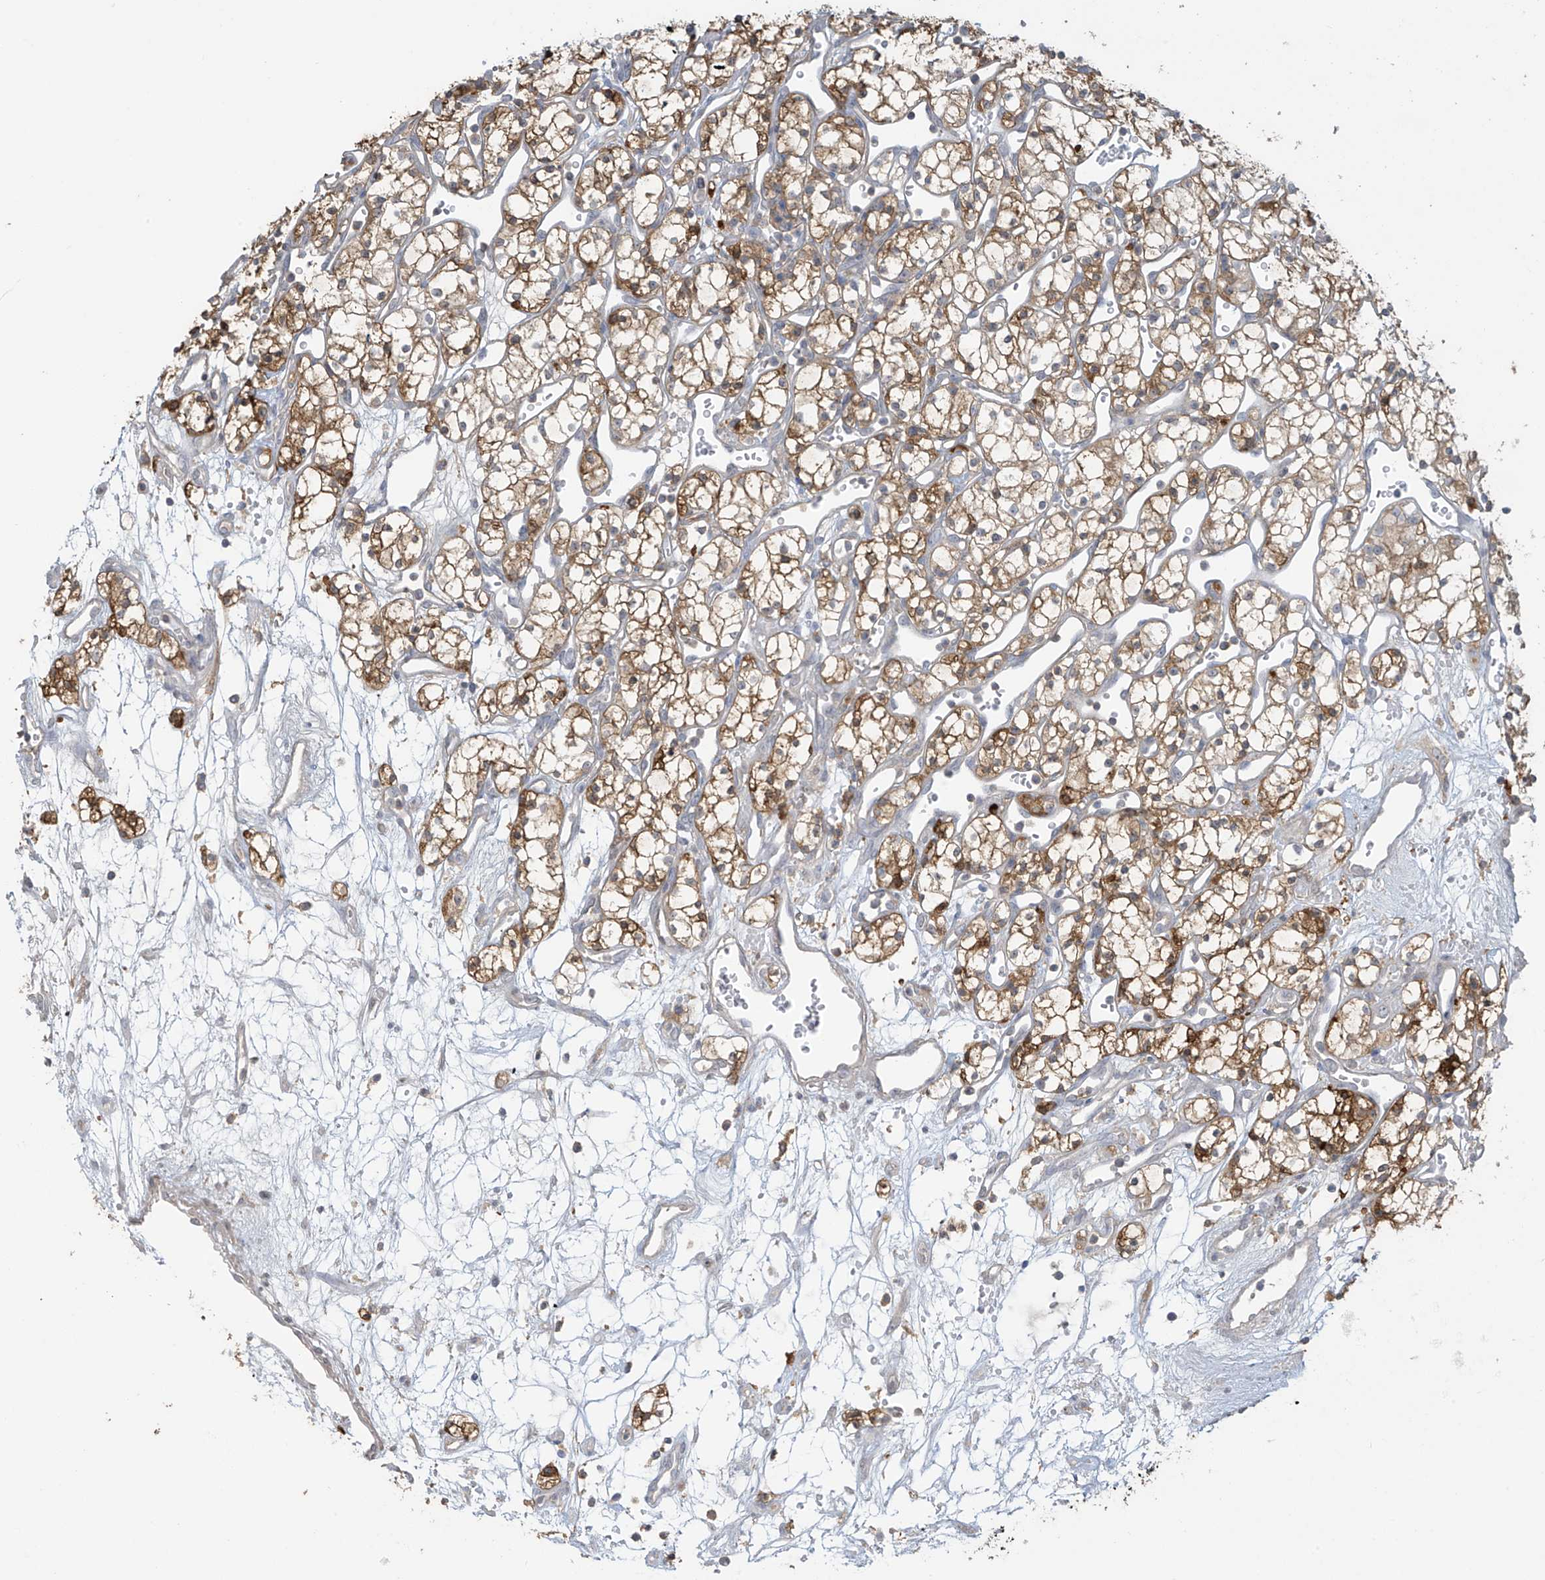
{"staining": {"intensity": "moderate", "quantity": ">75%", "location": "cytoplasmic/membranous"}, "tissue": "renal cancer", "cell_type": "Tumor cells", "image_type": "cancer", "snomed": [{"axis": "morphology", "description": "Adenocarcinoma, NOS"}, {"axis": "topography", "description": "Kidney"}], "caption": "IHC (DAB) staining of human adenocarcinoma (renal) exhibits moderate cytoplasmic/membranous protein expression in about >75% of tumor cells.", "gene": "TAGAP", "patient": {"sex": "male", "age": 59}}